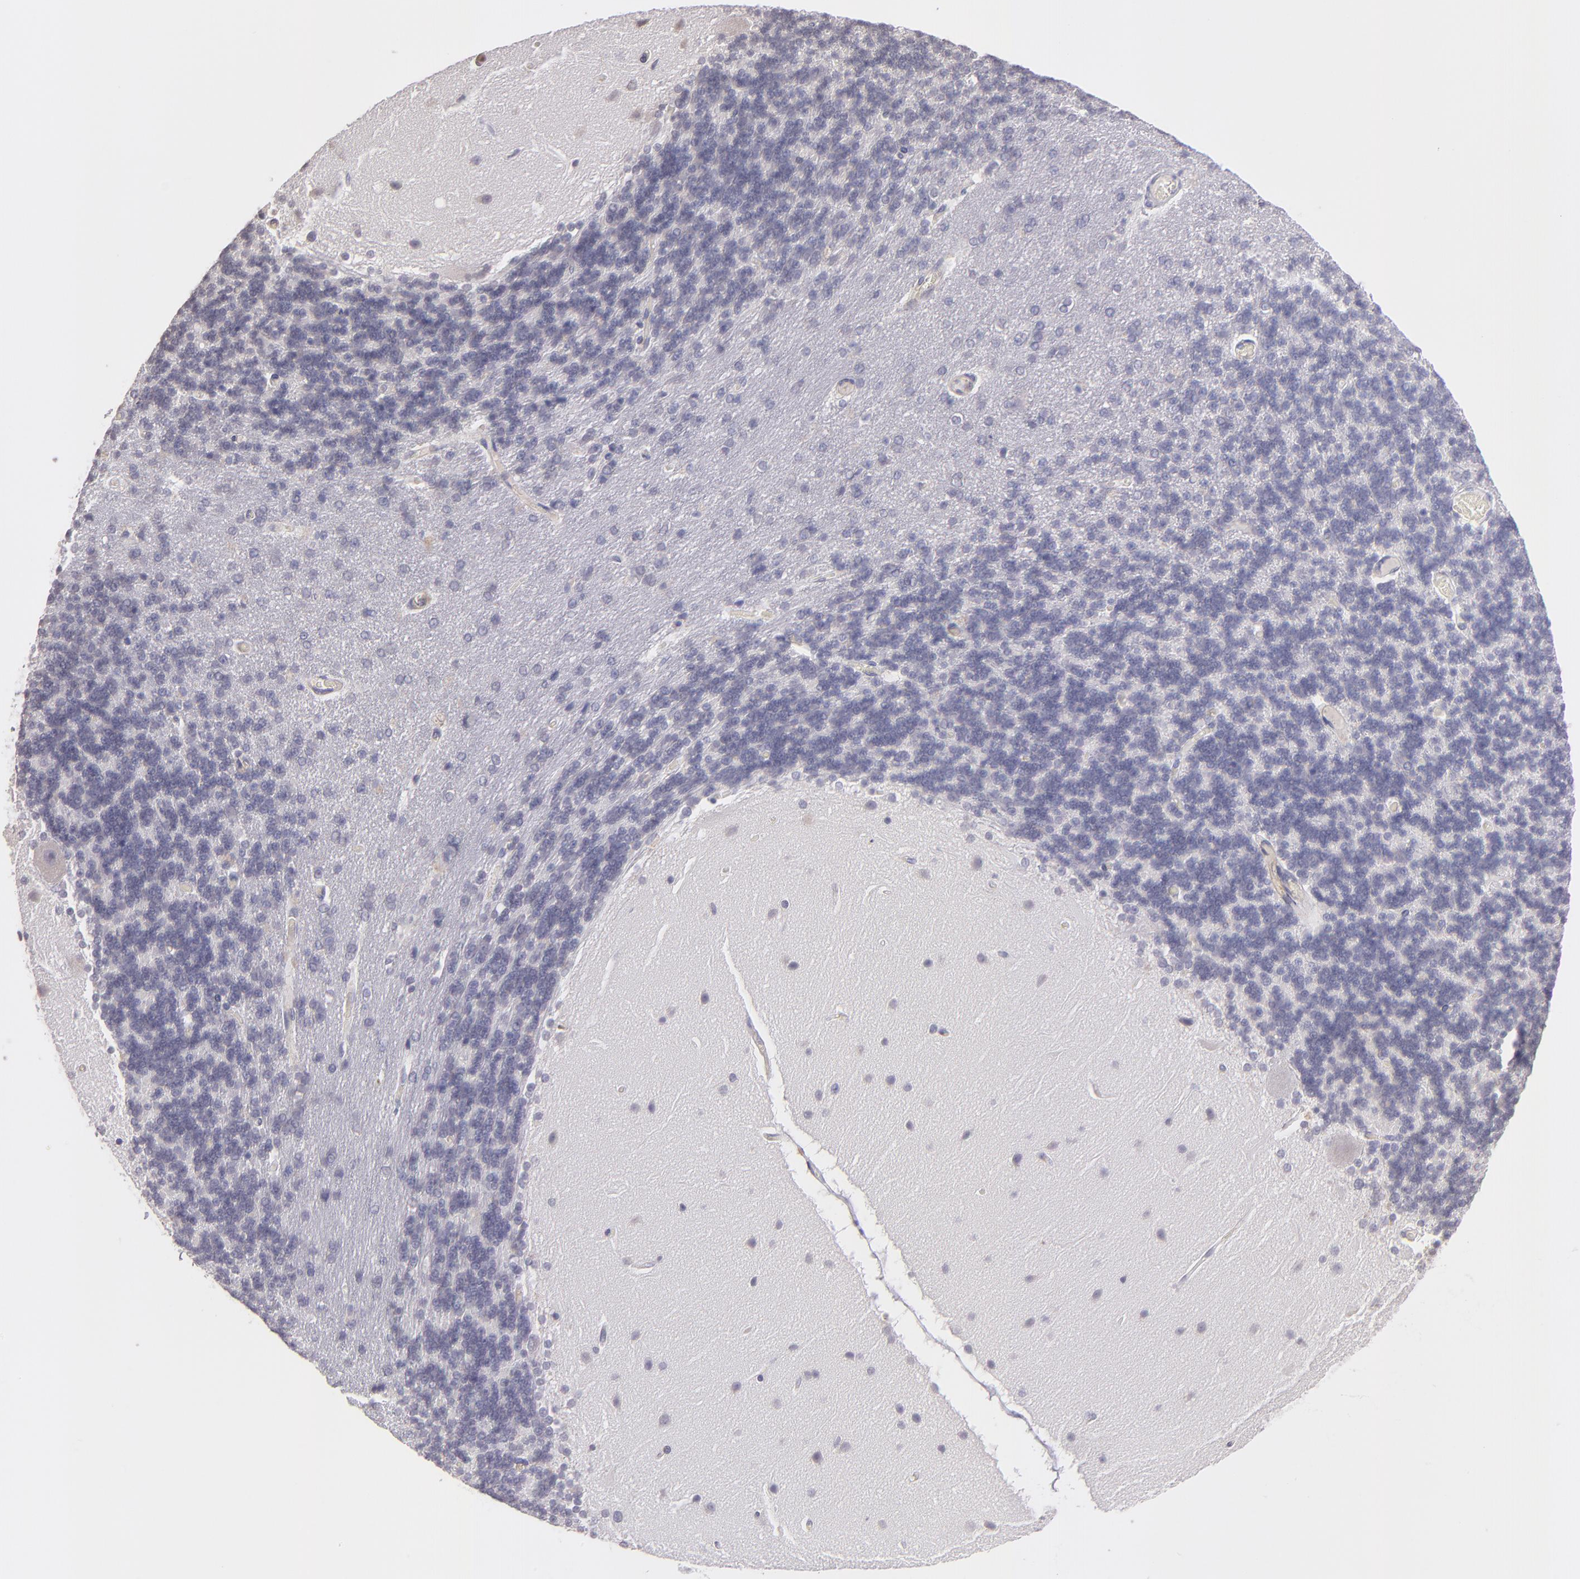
{"staining": {"intensity": "negative", "quantity": "none", "location": "none"}, "tissue": "cerebellum", "cell_type": "Cells in granular layer", "image_type": "normal", "snomed": [{"axis": "morphology", "description": "Normal tissue, NOS"}, {"axis": "topography", "description": "Cerebellum"}], "caption": "Immunohistochemical staining of normal cerebellum displays no significant staining in cells in granular layer. (Immunohistochemistry, brightfield microscopy, high magnification).", "gene": "THBD", "patient": {"sex": "female", "age": 54}}